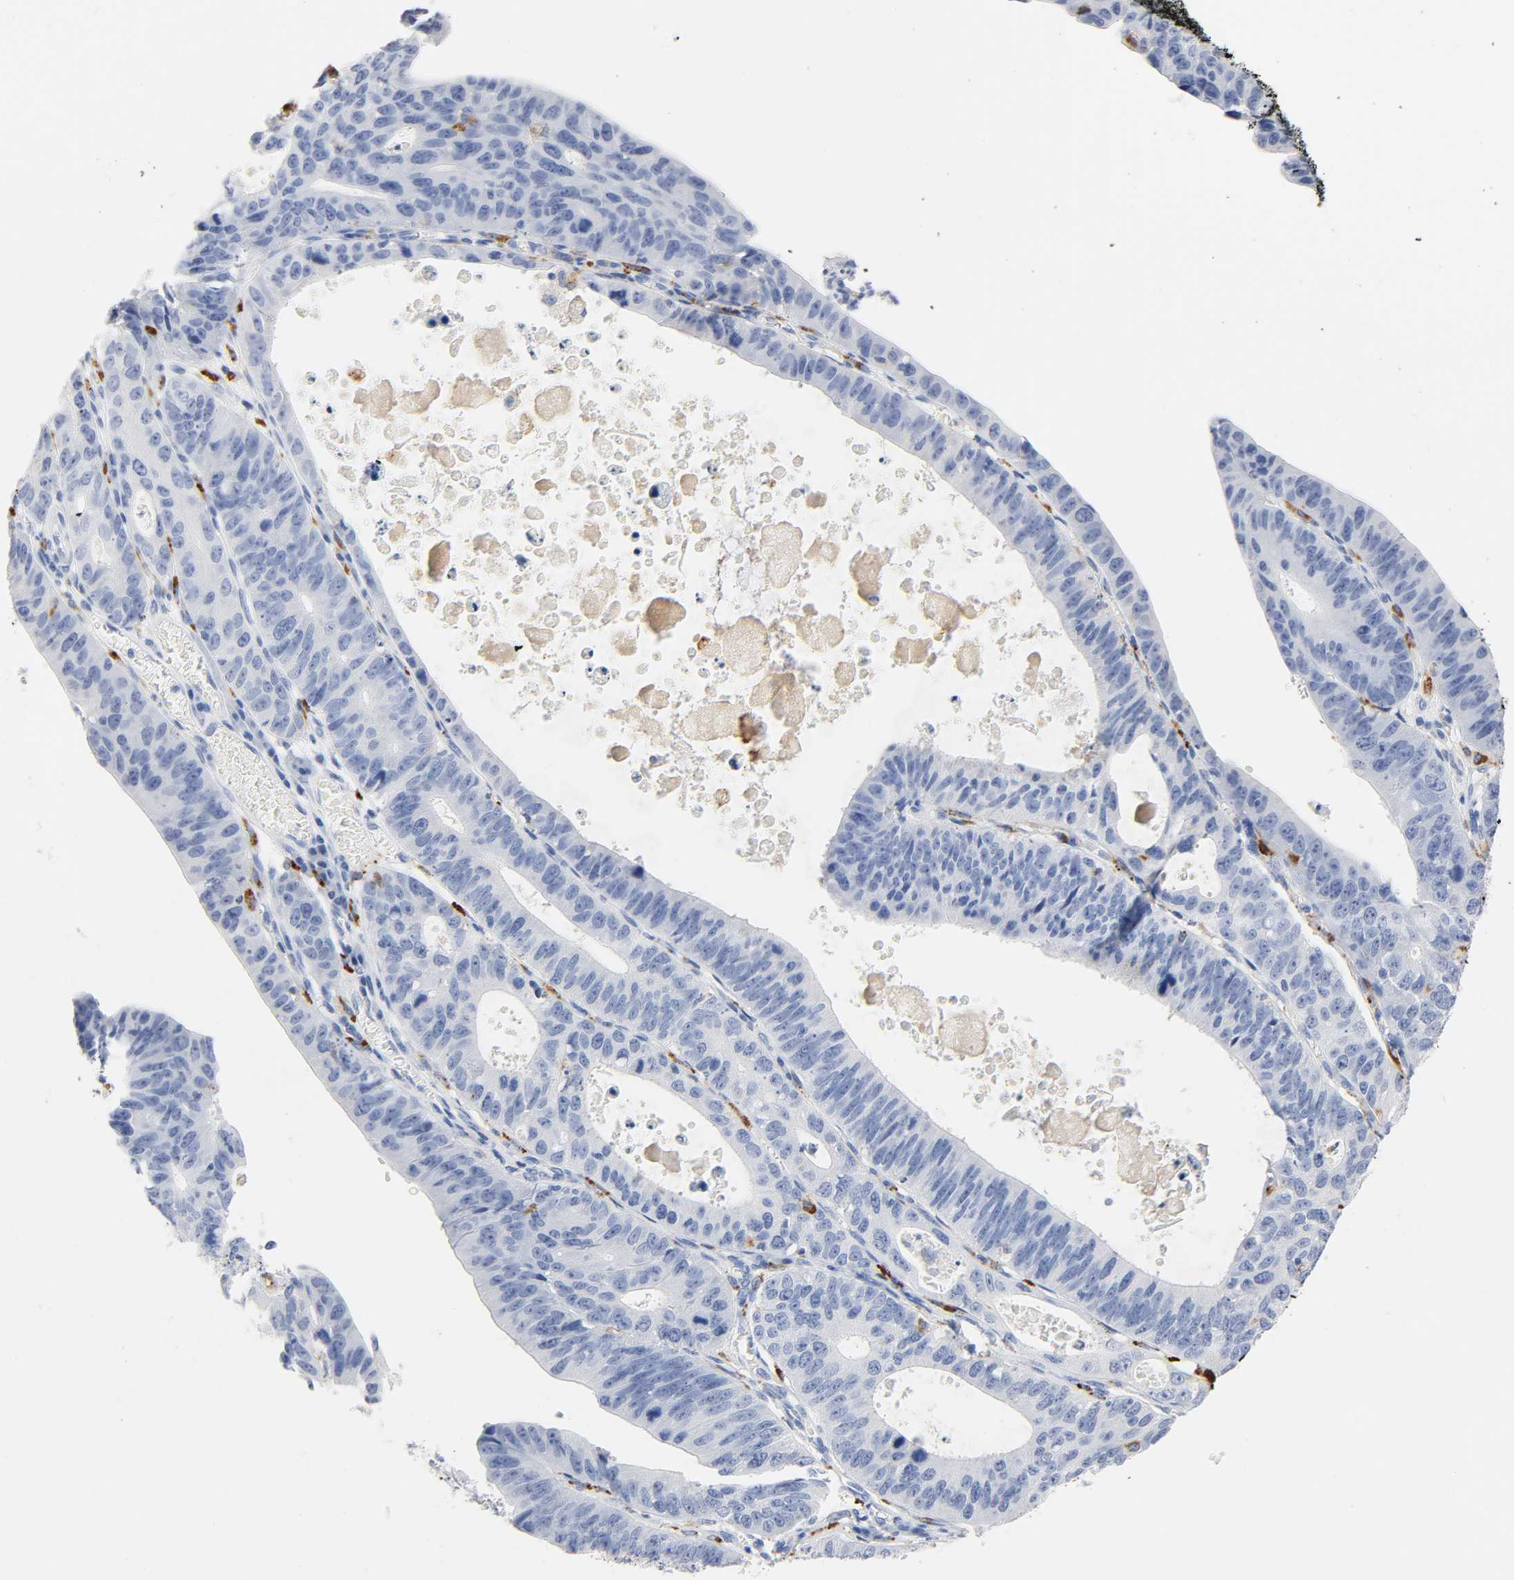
{"staining": {"intensity": "negative", "quantity": "none", "location": "none"}, "tissue": "stomach cancer", "cell_type": "Tumor cells", "image_type": "cancer", "snomed": [{"axis": "morphology", "description": "Adenocarcinoma, NOS"}, {"axis": "topography", "description": "Stomach"}], "caption": "Adenocarcinoma (stomach) was stained to show a protein in brown. There is no significant expression in tumor cells.", "gene": "PLP1", "patient": {"sex": "male", "age": 59}}